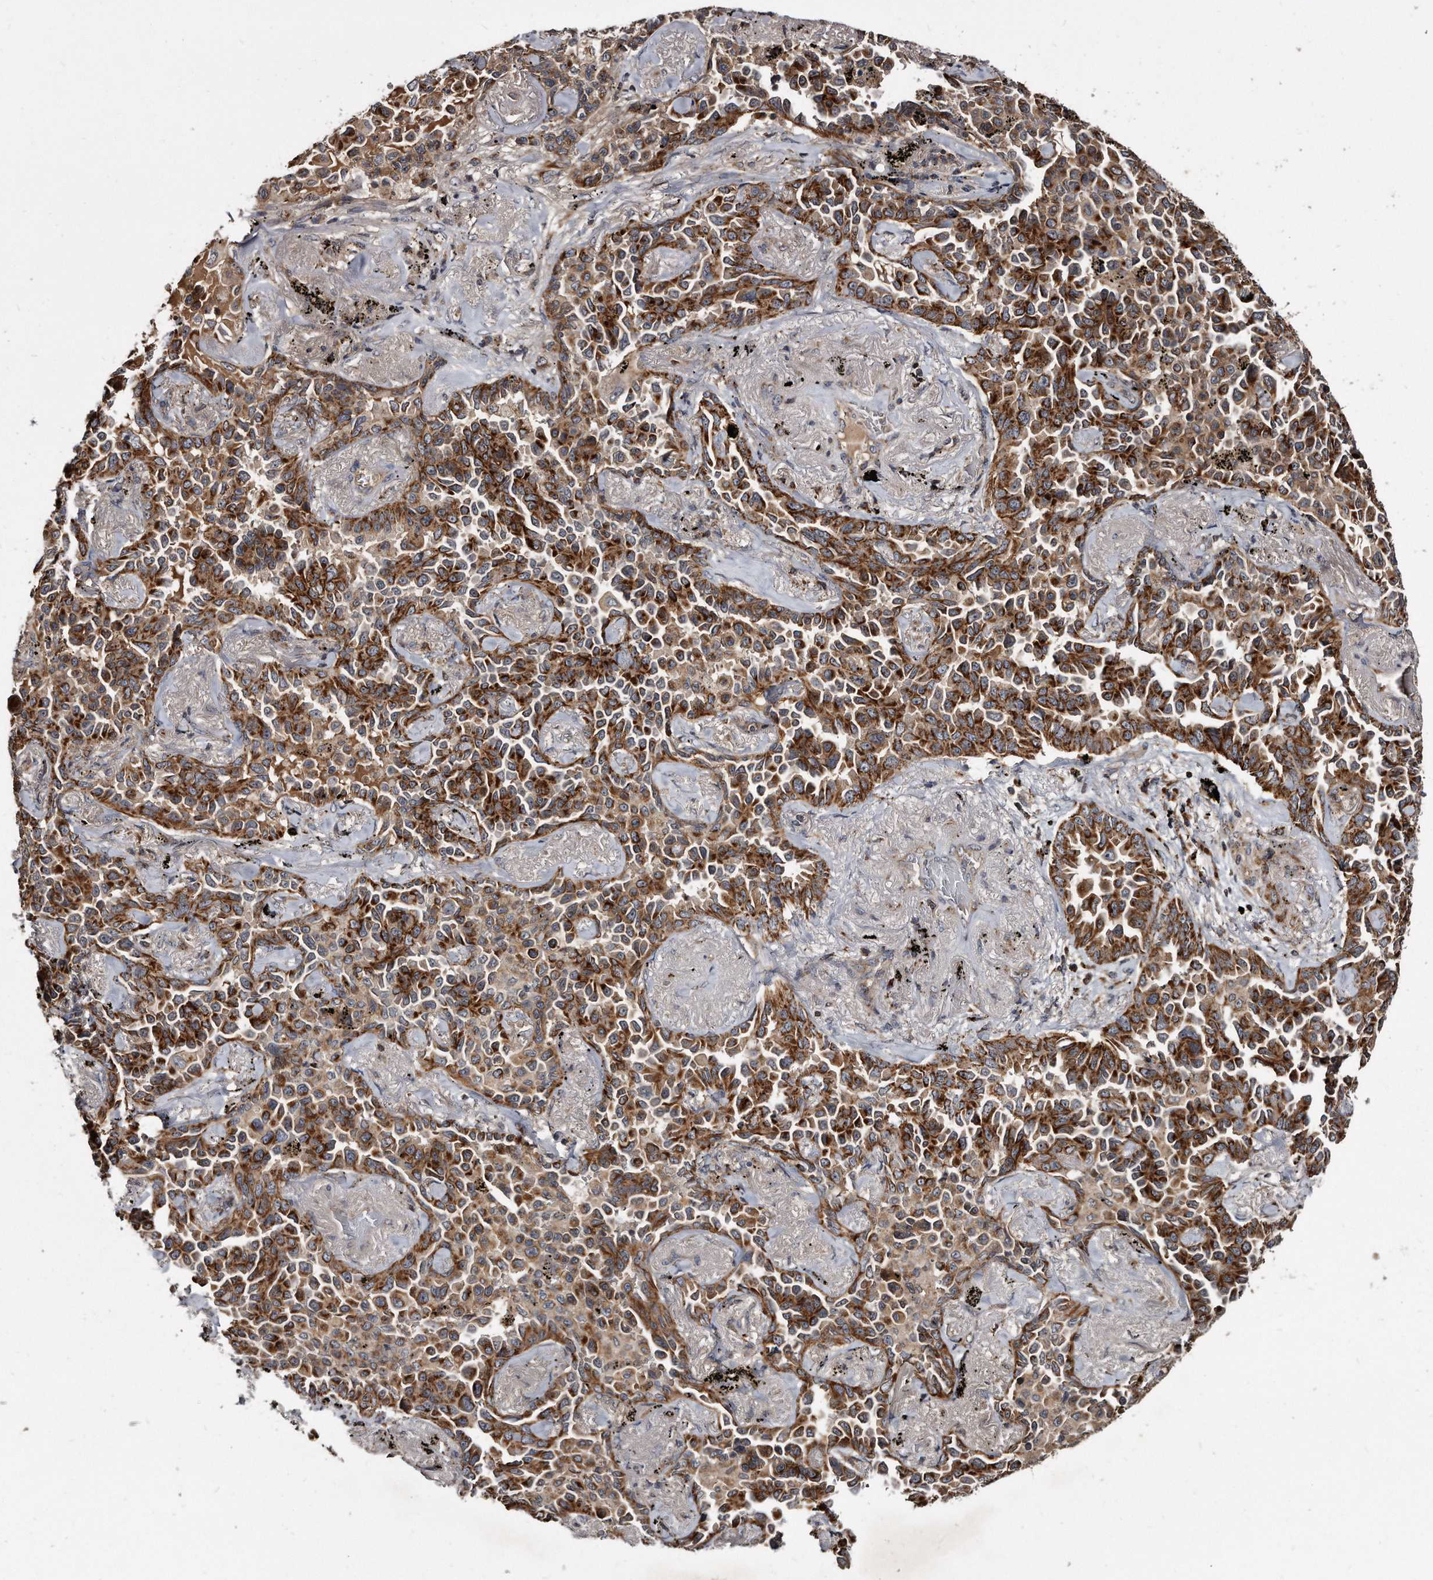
{"staining": {"intensity": "strong", "quantity": ">75%", "location": "cytoplasmic/membranous"}, "tissue": "lung cancer", "cell_type": "Tumor cells", "image_type": "cancer", "snomed": [{"axis": "morphology", "description": "Adenocarcinoma, NOS"}, {"axis": "topography", "description": "Lung"}], "caption": "Lung adenocarcinoma stained for a protein reveals strong cytoplasmic/membranous positivity in tumor cells.", "gene": "FAM136A", "patient": {"sex": "female", "age": 67}}